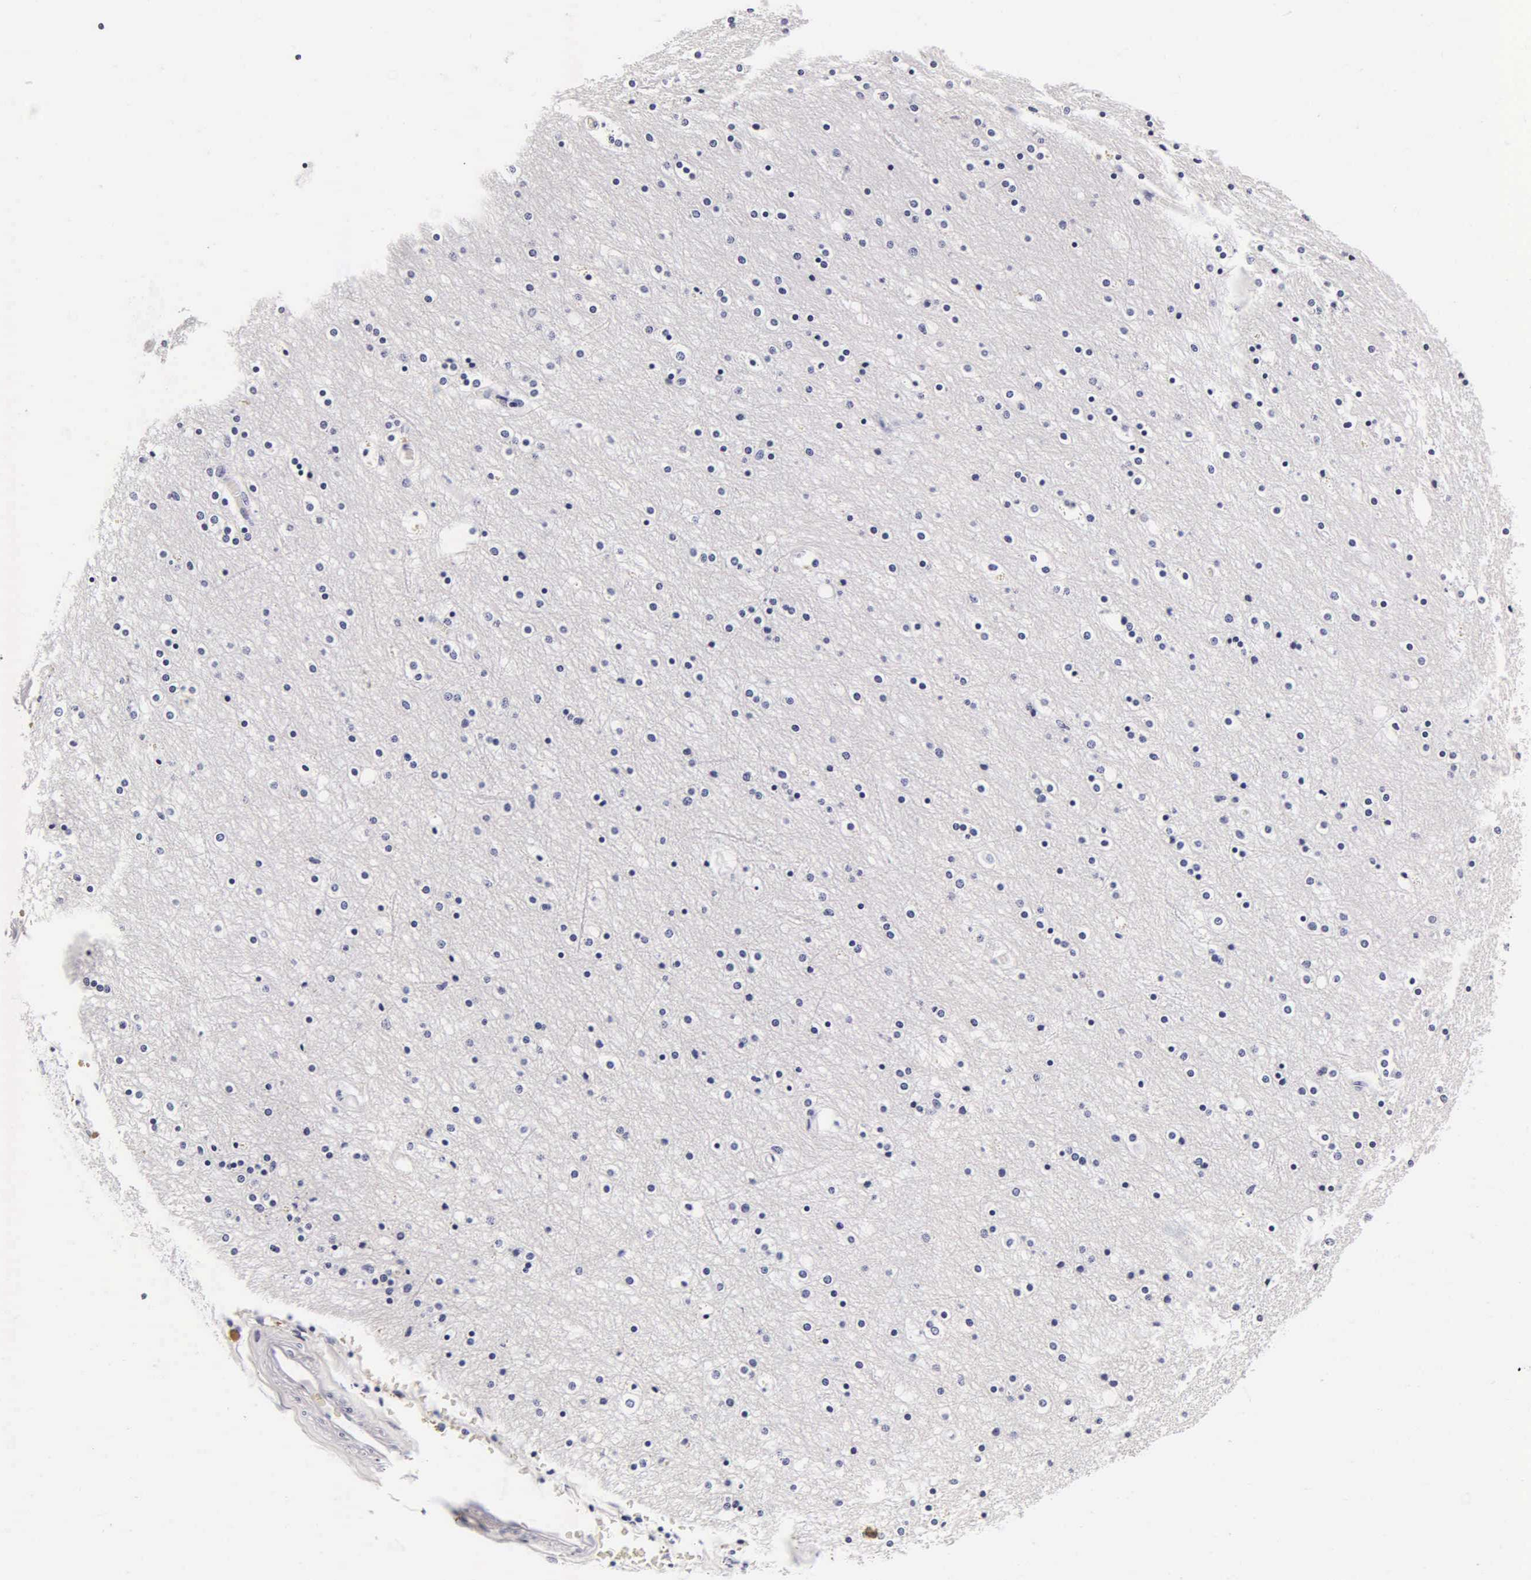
{"staining": {"intensity": "negative", "quantity": "none", "location": "none"}, "tissue": "cerebral cortex", "cell_type": "Endothelial cells", "image_type": "normal", "snomed": [{"axis": "morphology", "description": "Normal tissue, NOS"}, {"axis": "topography", "description": "Cerebral cortex"}], "caption": "DAB immunohistochemical staining of benign human cerebral cortex demonstrates no significant staining in endothelial cells. (DAB (3,3'-diaminobenzidine) immunohistochemistry visualized using brightfield microscopy, high magnification).", "gene": "CGB3", "patient": {"sex": "female", "age": 54}}